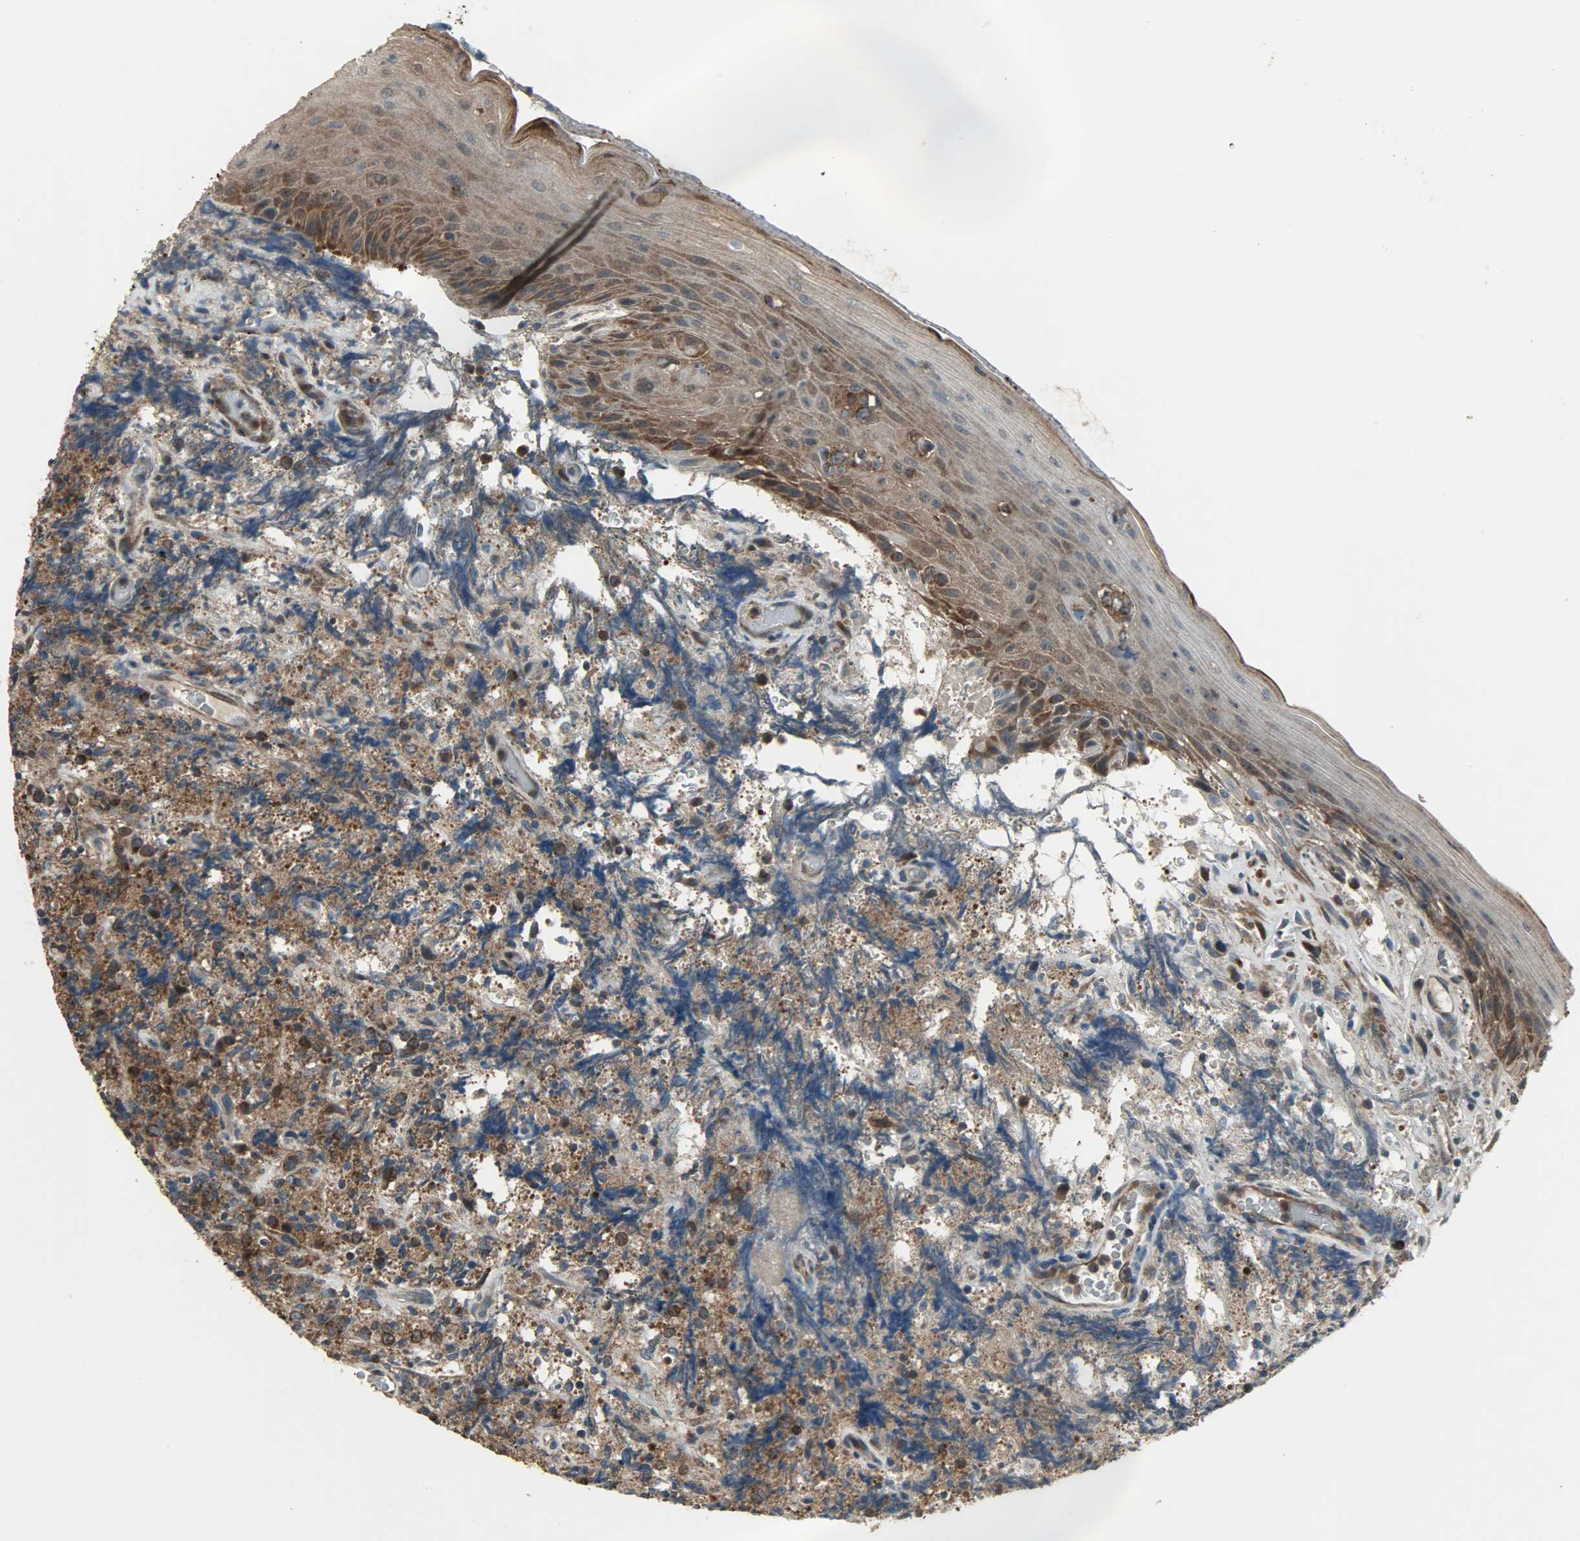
{"staining": {"intensity": "strong", "quantity": ">75%", "location": "cytoplasmic/membranous"}, "tissue": "lymphoma", "cell_type": "Tumor cells", "image_type": "cancer", "snomed": [{"axis": "morphology", "description": "Malignant lymphoma, non-Hodgkin's type, High grade"}, {"axis": "topography", "description": "Tonsil"}], "caption": "DAB (3,3'-diaminobenzidine) immunohistochemical staining of high-grade malignant lymphoma, non-Hodgkin's type demonstrates strong cytoplasmic/membranous protein positivity in about >75% of tumor cells.", "gene": "AMT", "patient": {"sex": "female", "age": 36}}